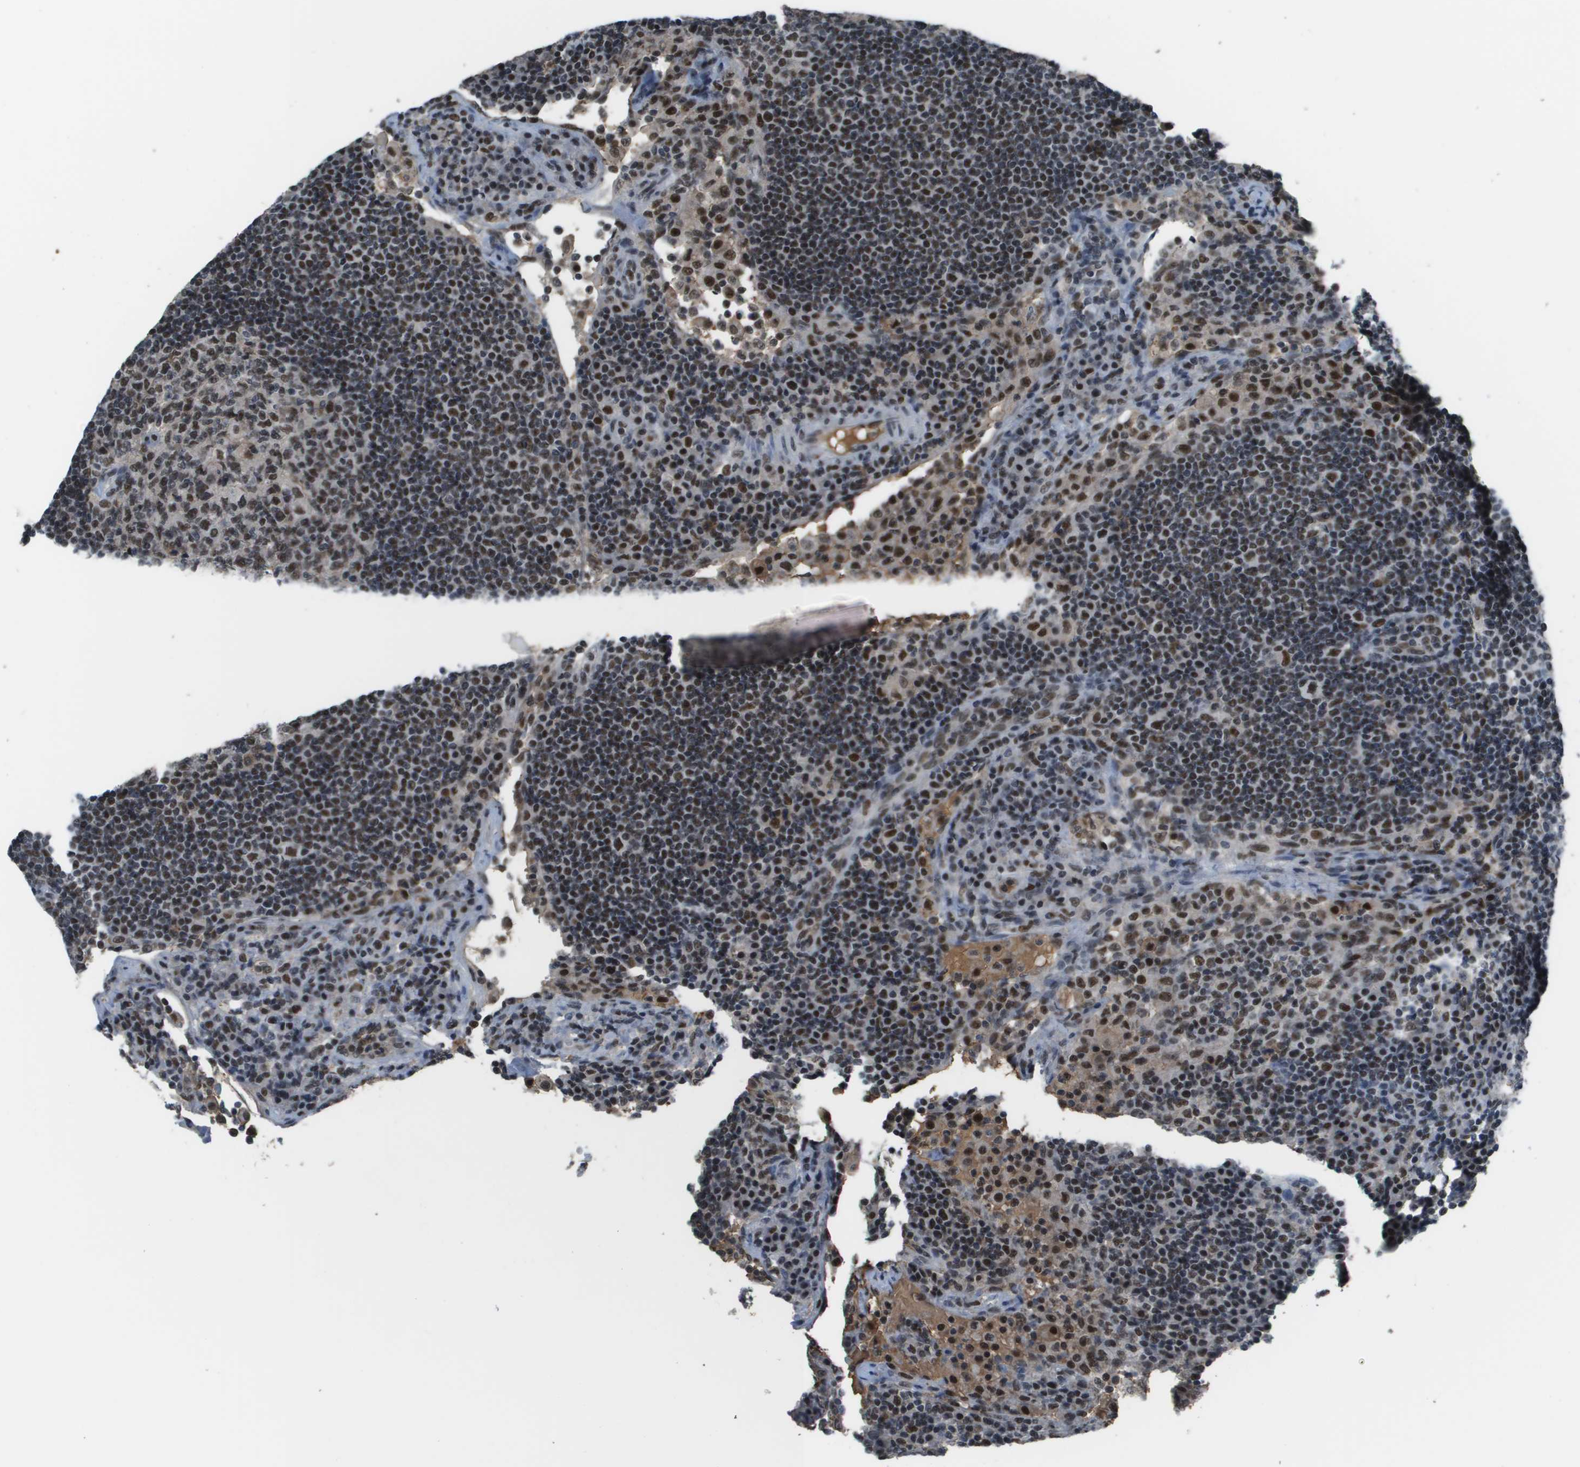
{"staining": {"intensity": "moderate", "quantity": "25%-75%", "location": "nuclear"}, "tissue": "lymph node", "cell_type": "Germinal center cells", "image_type": "normal", "snomed": [{"axis": "morphology", "description": "Normal tissue, NOS"}, {"axis": "topography", "description": "Lymph node"}], "caption": "Lymph node stained for a protein (brown) shows moderate nuclear positive positivity in approximately 25%-75% of germinal center cells.", "gene": "THRAP3", "patient": {"sex": "female", "age": 53}}